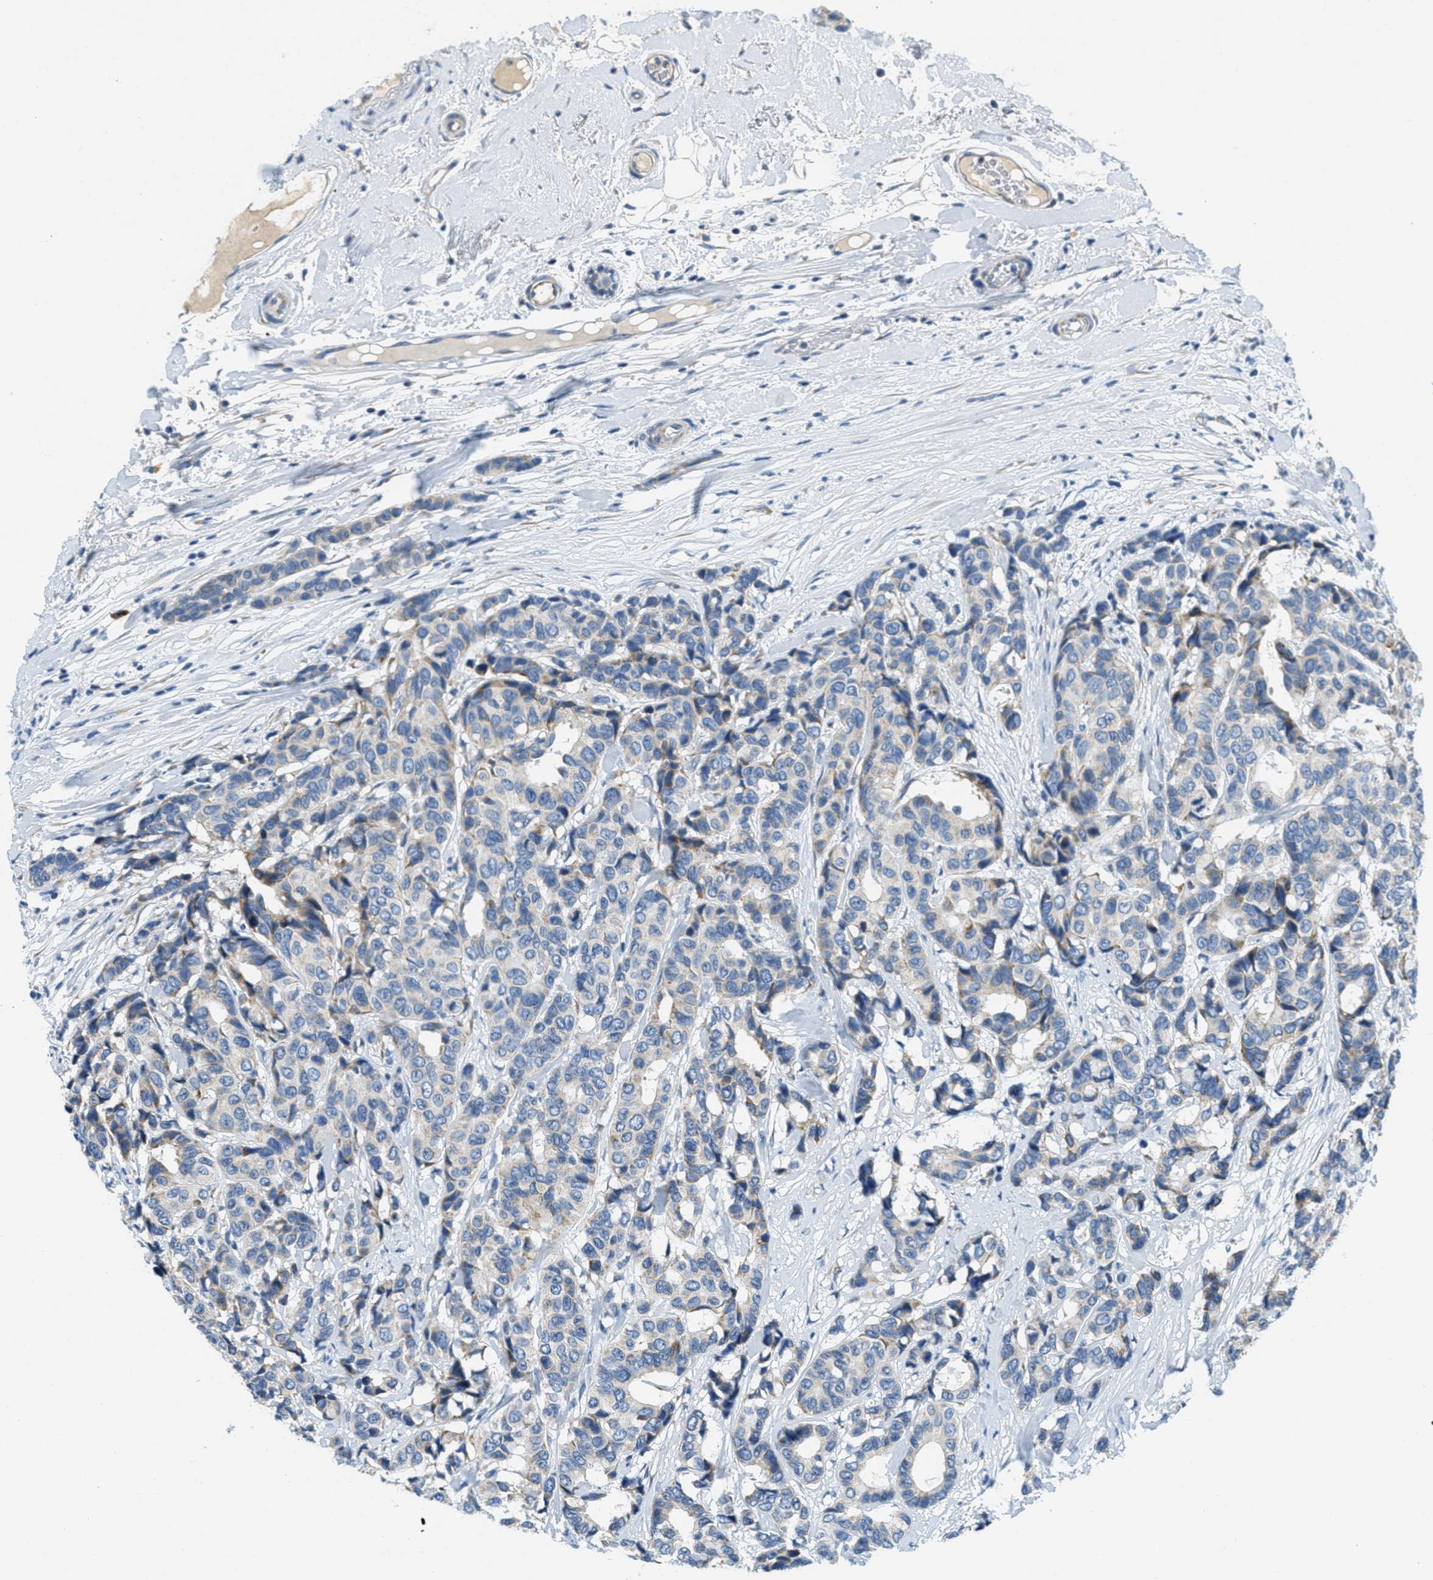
{"staining": {"intensity": "weak", "quantity": "<25%", "location": "cytoplasmic/membranous"}, "tissue": "breast cancer", "cell_type": "Tumor cells", "image_type": "cancer", "snomed": [{"axis": "morphology", "description": "Duct carcinoma"}, {"axis": "topography", "description": "Breast"}], "caption": "This is an IHC photomicrograph of invasive ductal carcinoma (breast). There is no staining in tumor cells.", "gene": "CA4", "patient": {"sex": "female", "age": 87}}